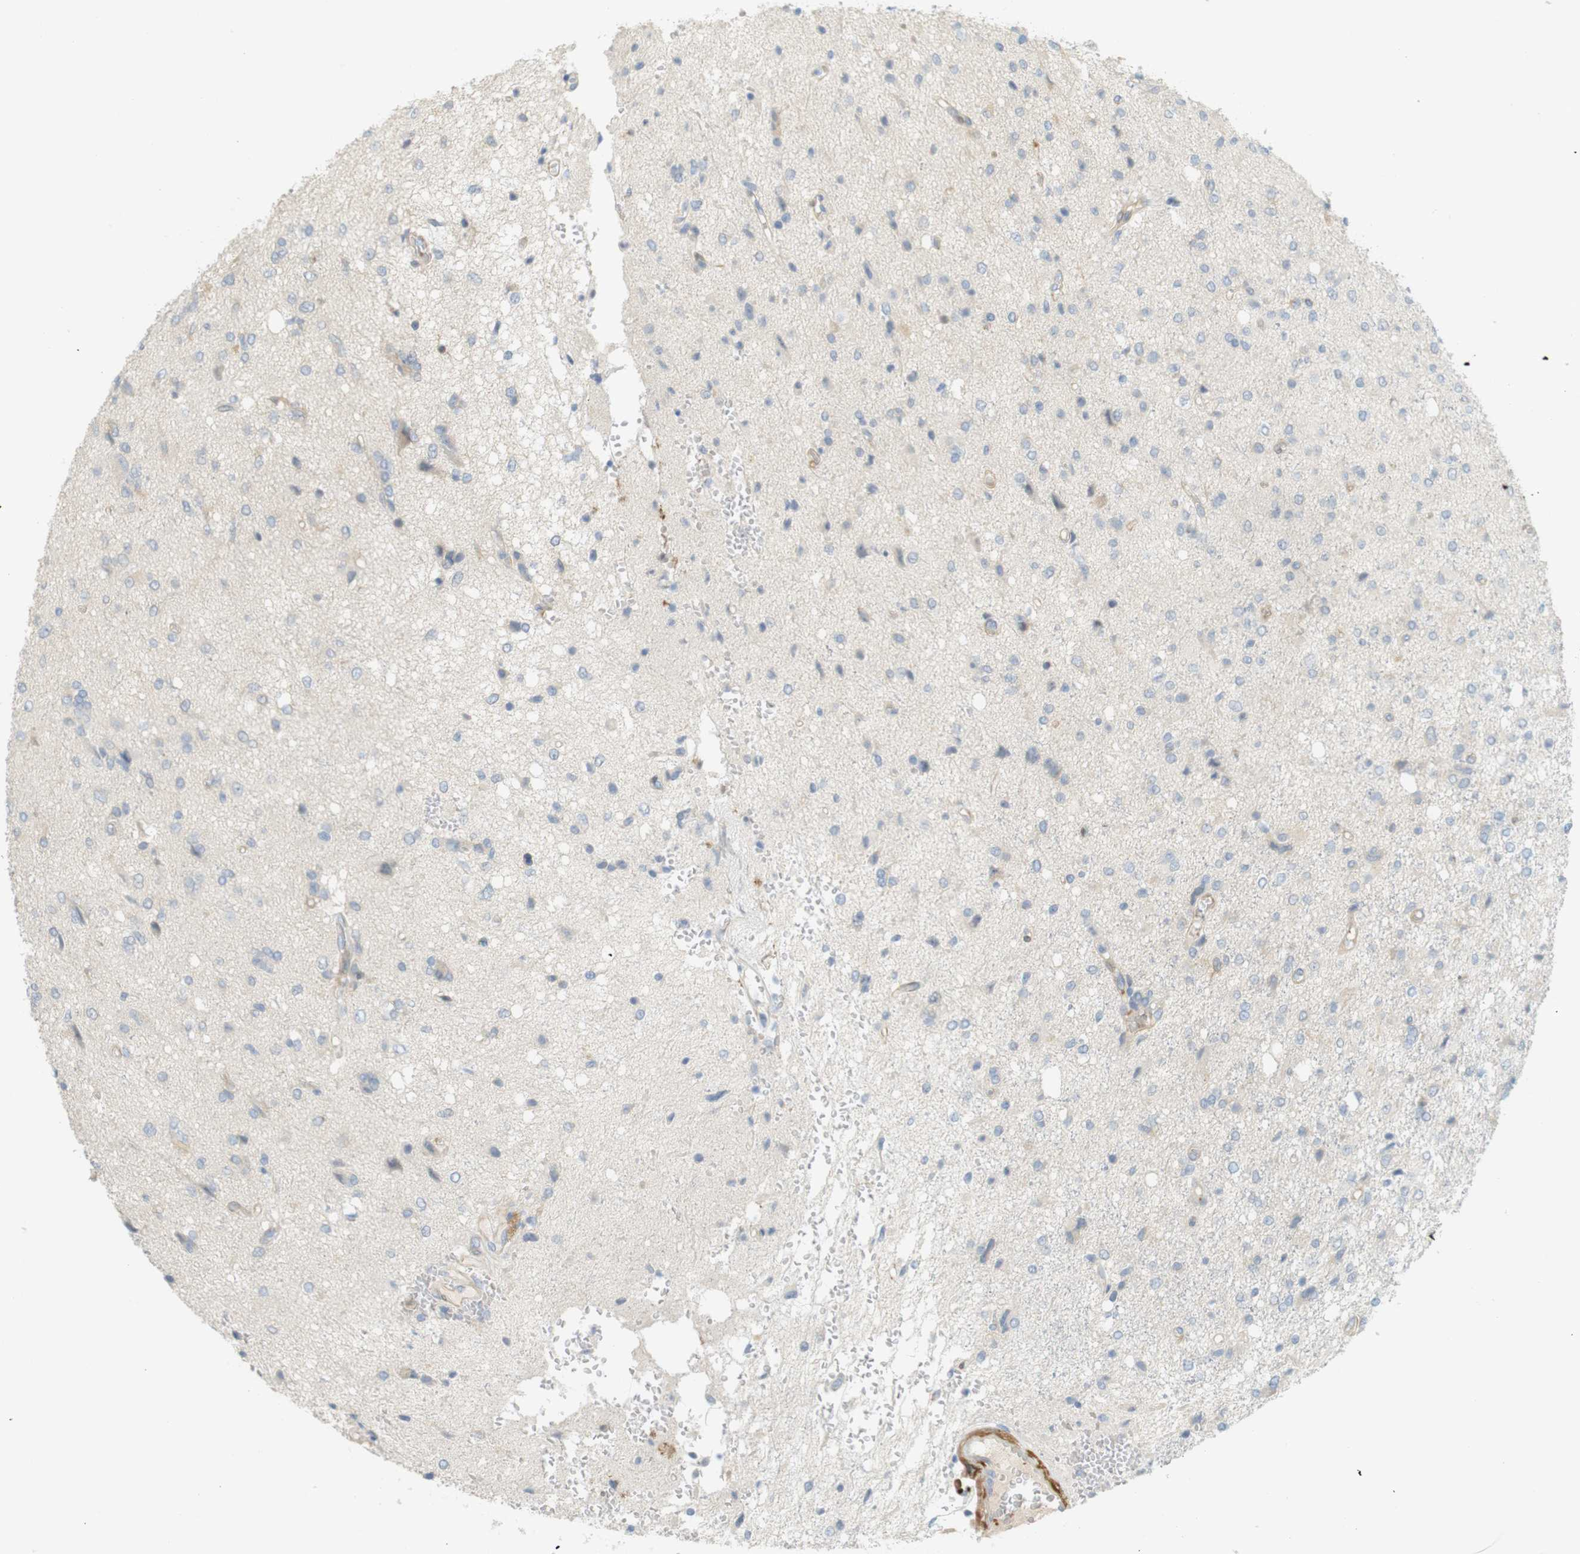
{"staining": {"intensity": "negative", "quantity": "none", "location": "none"}, "tissue": "glioma", "cell_type": "Tumor cells", "image_type": "cancer", "snomed": [{"axis": "morphology", "description": "Glioma, malignant, High grade"}, {"axis": "topography", "description": "Brain"}], "caption": "The immunohistochemistry micrograph has no significant positivity in tumor cells of malignant glioma (high-grade) tissue.", "gene": "PDE3A", "patient": {"sex": "female", "age": 59}}